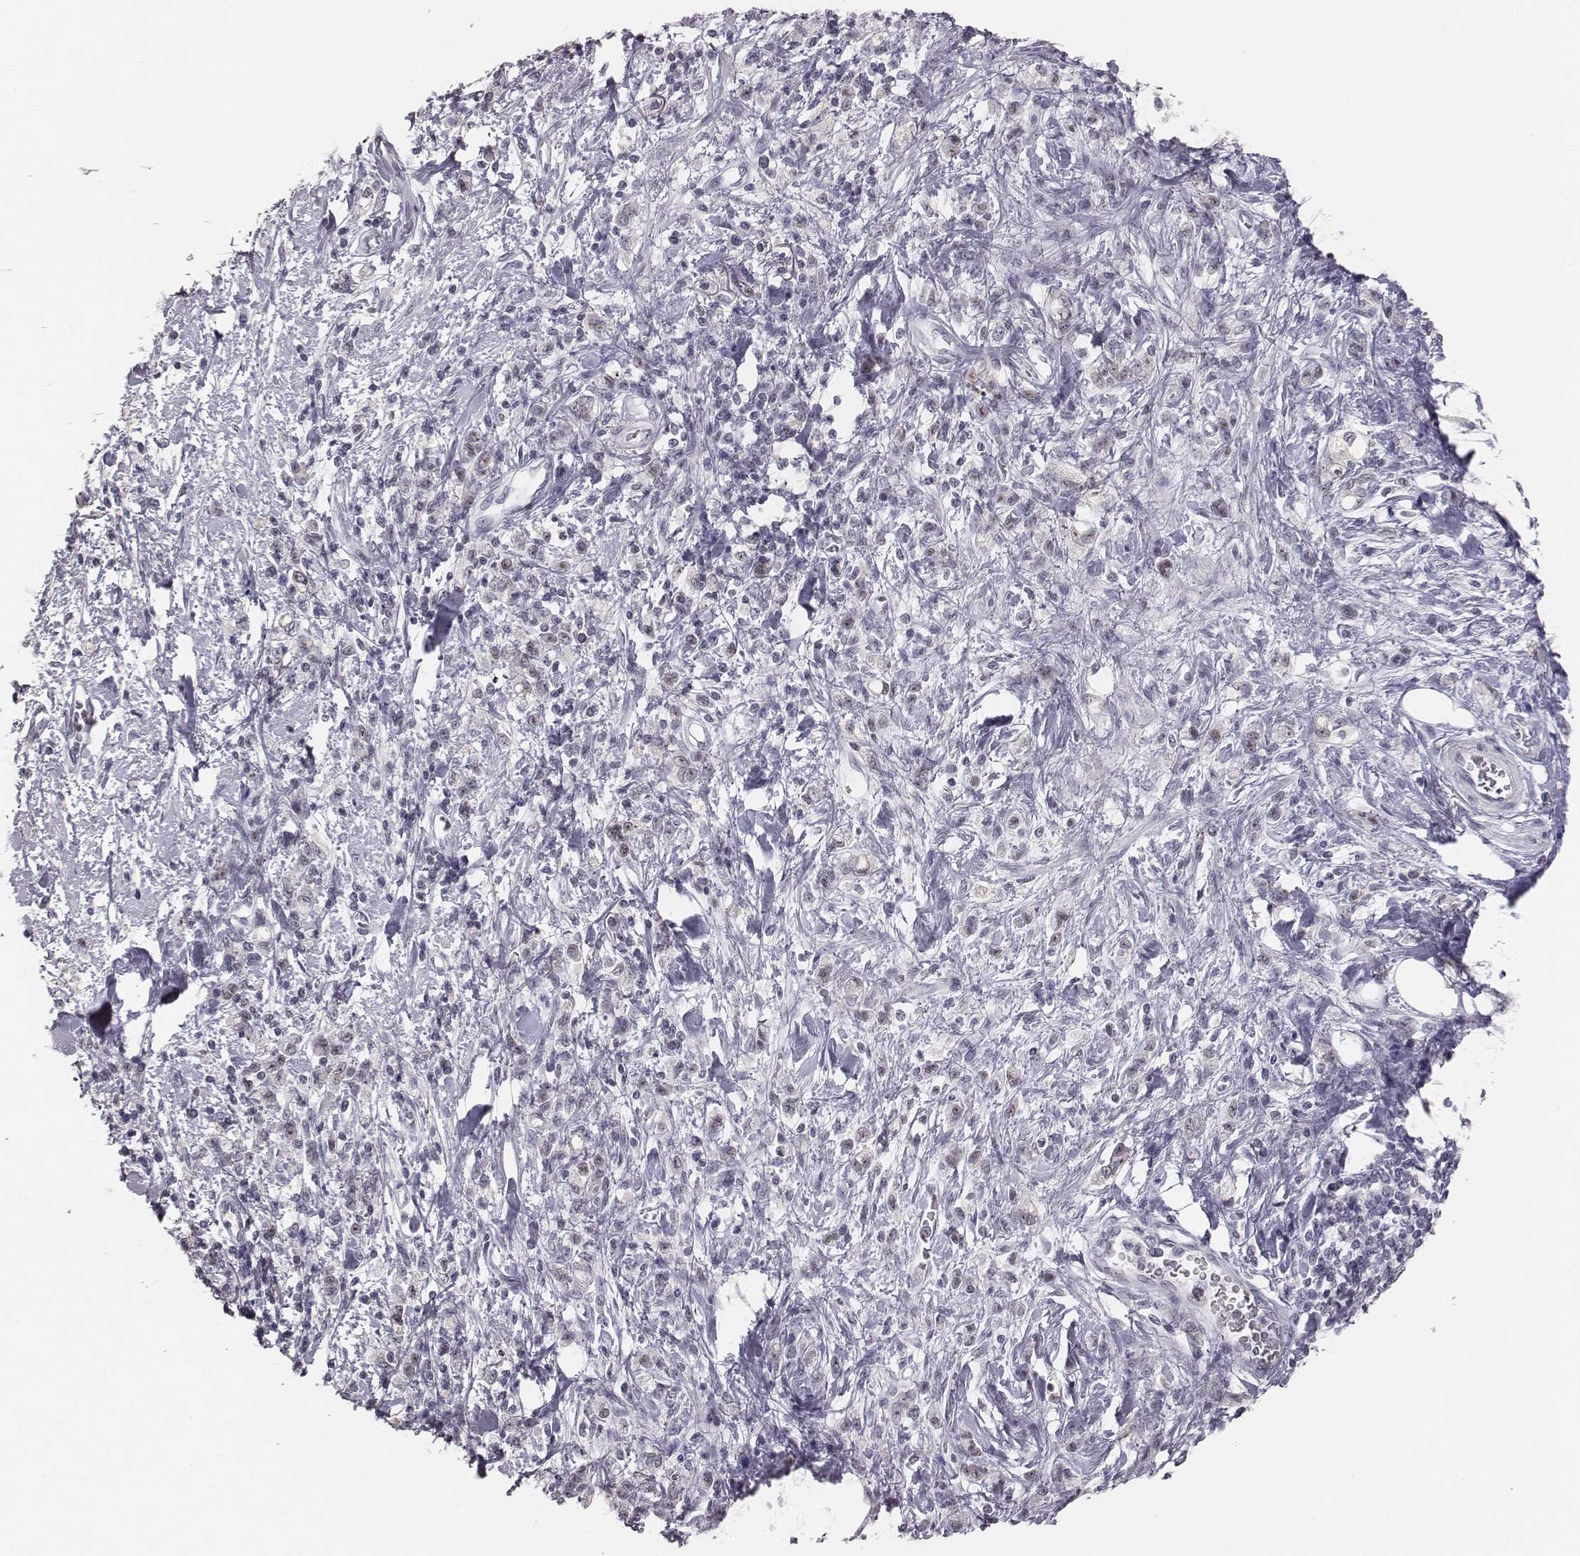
{"staining": {"intensity": "negative", "quantity": "none", "location": "none"}, "tissue": "stomach cancer", "cell_type": "Tumor cells", "image_type": "cancer", "snomed": [{"axis": "morphology", "description": "Adenocarcinoma, NOS"}, {"axis": "topography", "description": "Stomach"}], "caption": "Stomach cancer (adenocarcinoma) stained for a protein using immunohistochemistry exhibits no expression tumor cells.", "gene": "NIFK", "patient": {"sex": "male", "age": 77}}